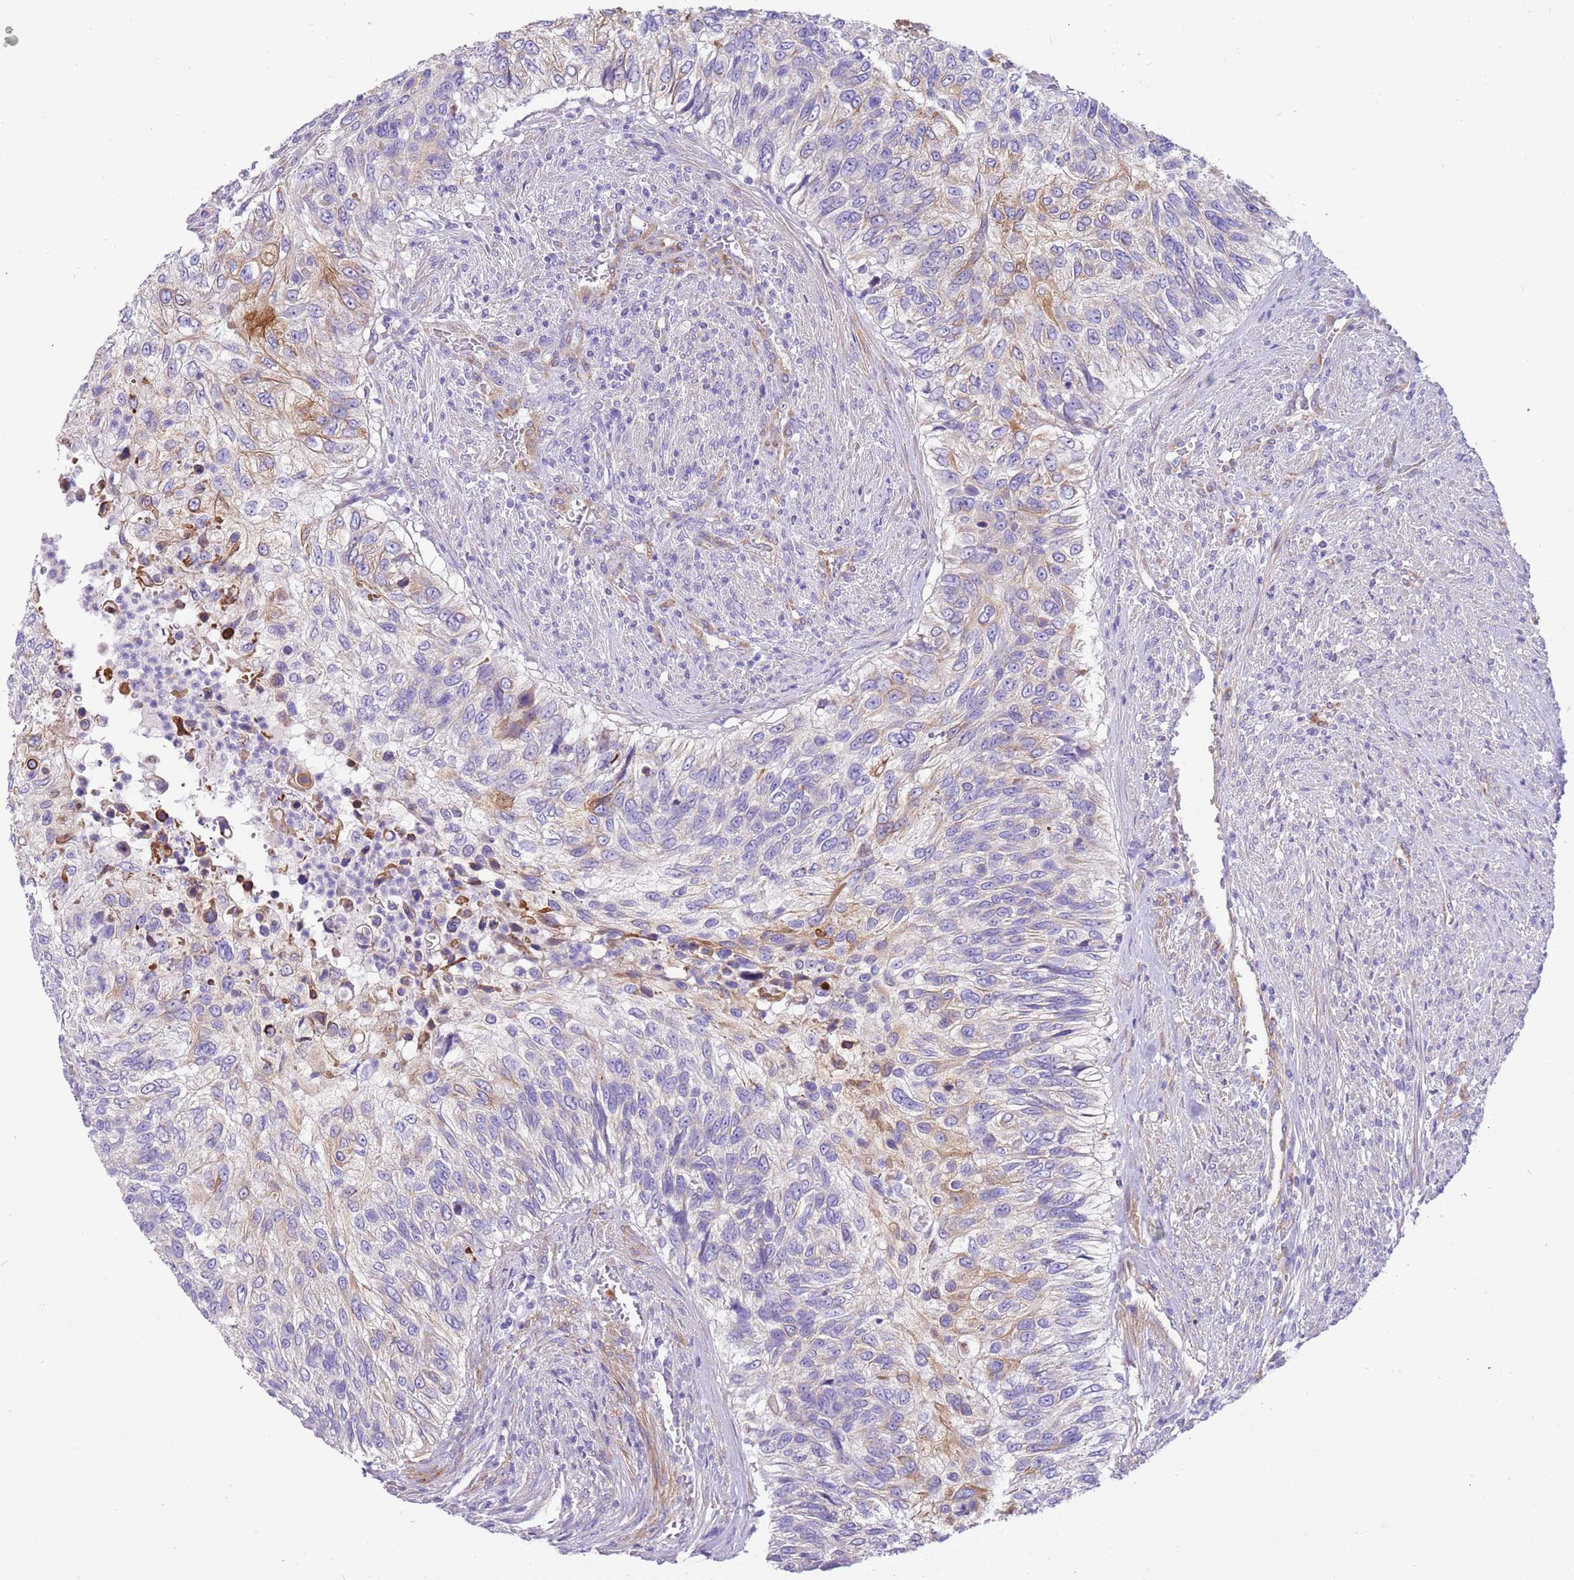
{"staining": {"intensity": "moderate", "quantity": "<25%", "location": "cytoplasmic/membranous"}, "tissue": "urothelial cancer", "cell_type": "Tumor cells", "image_type": "cancer", "snomed": [{"axis": "morphology", "description": "Urothelial carcinoma, High grade"}, {"axis": "topography", "description": "Urinary bladder"}], "caption": "The photomicrograph shows a brown stain indicating the presence of a protein in the cytoplasmic/membranous of tumor cells in urothelial carcinoma (high-grade).", "gene": "SERINC3", "patient": {"sex": "female", "age": 60}}